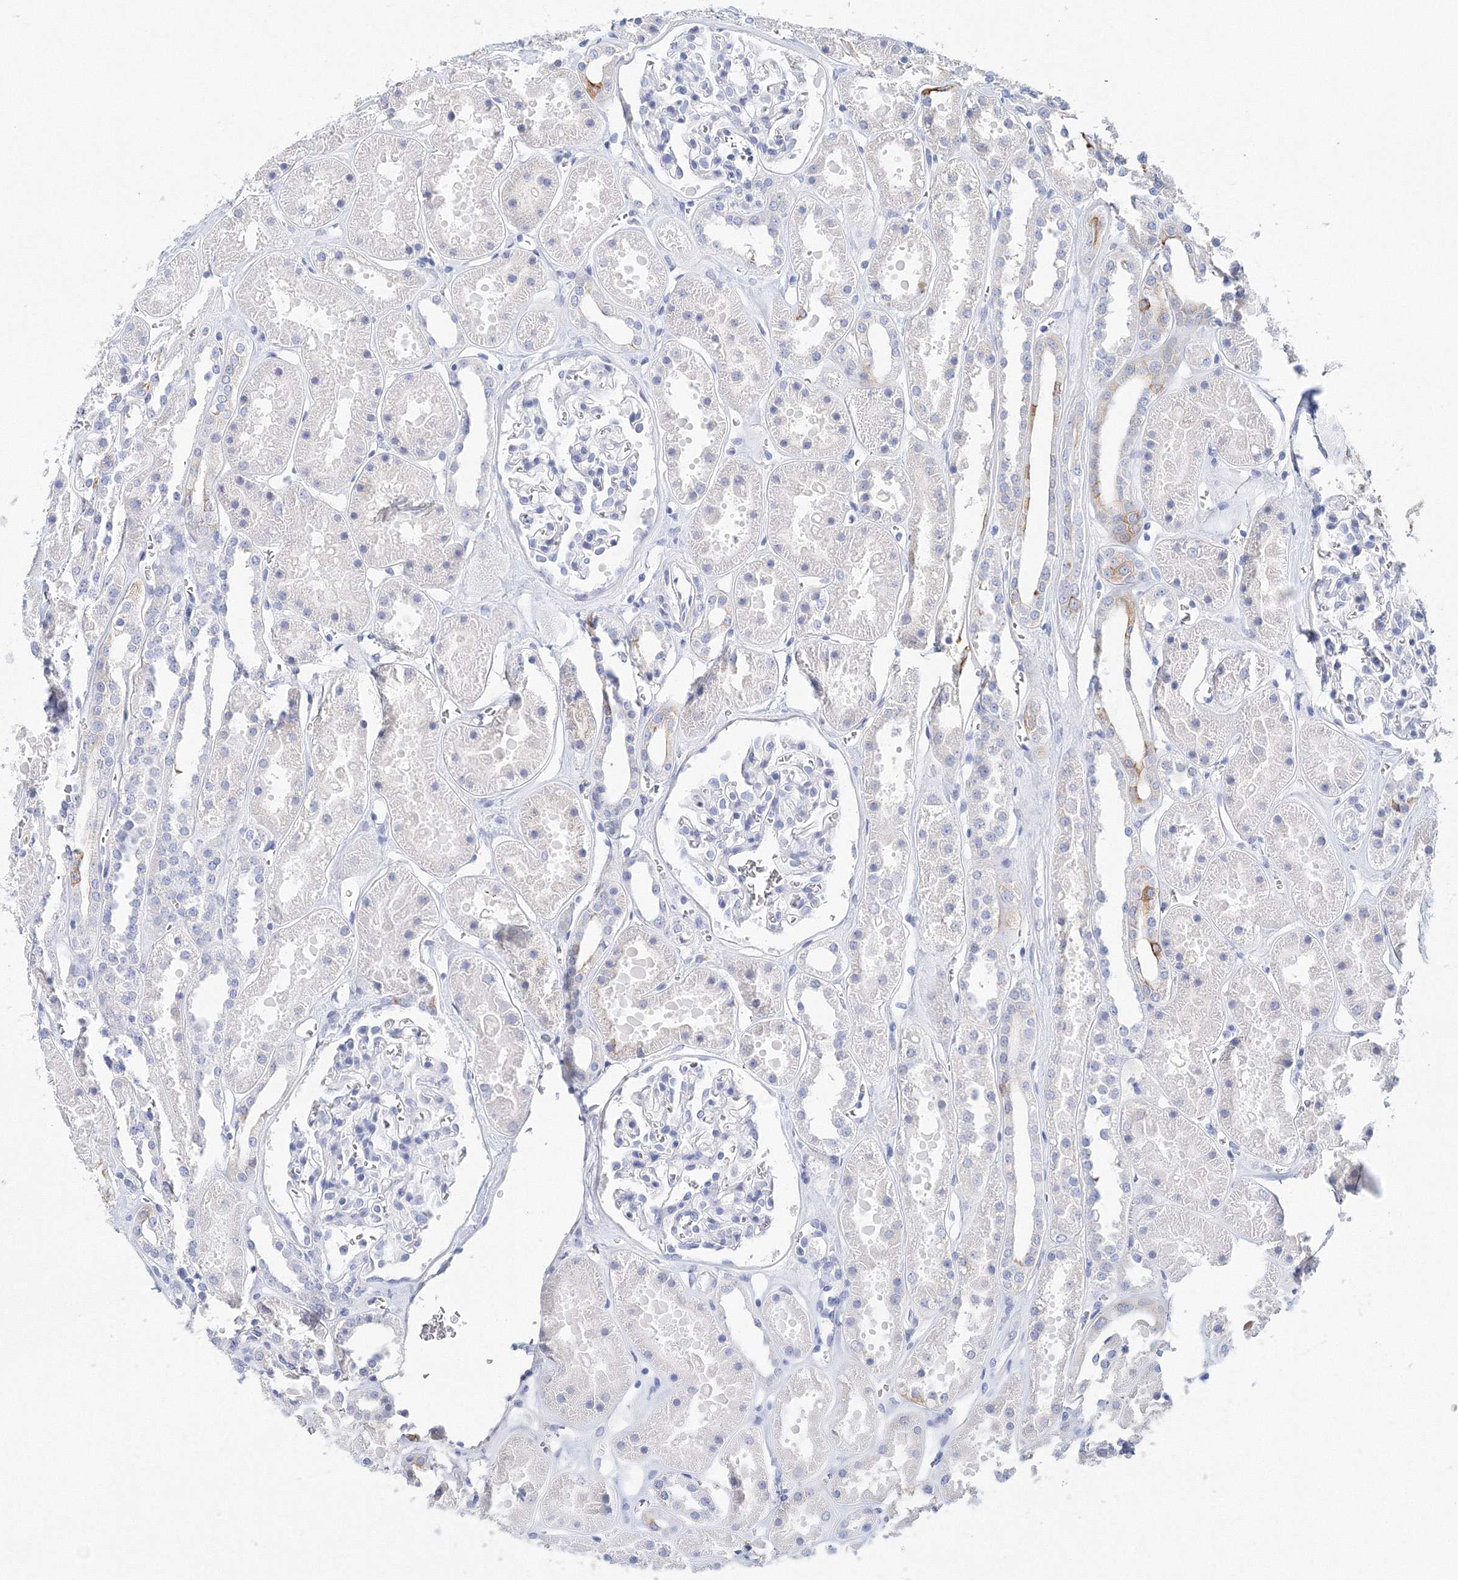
{"staining": {"intensity": "negative", "quantity": "none", "location": "none"}, "tissue": "kidney", "cell_type": "Cells in glomeruli", "image_type": "normal", "snomed": [{"axis": "morphology", "description": "Normal tissue, NOS"}, {"axis": "topography", "description": "Kidney"}], "caption": "The micrograph reveals no staining of cells in glomeruli in normal kidney. (DAB (3,3'-diaminobenzidine) IHC with hematoxylin counter stain).", "gene": "LRRIQ4", "patient": {"sex": "female", "age": 41}}